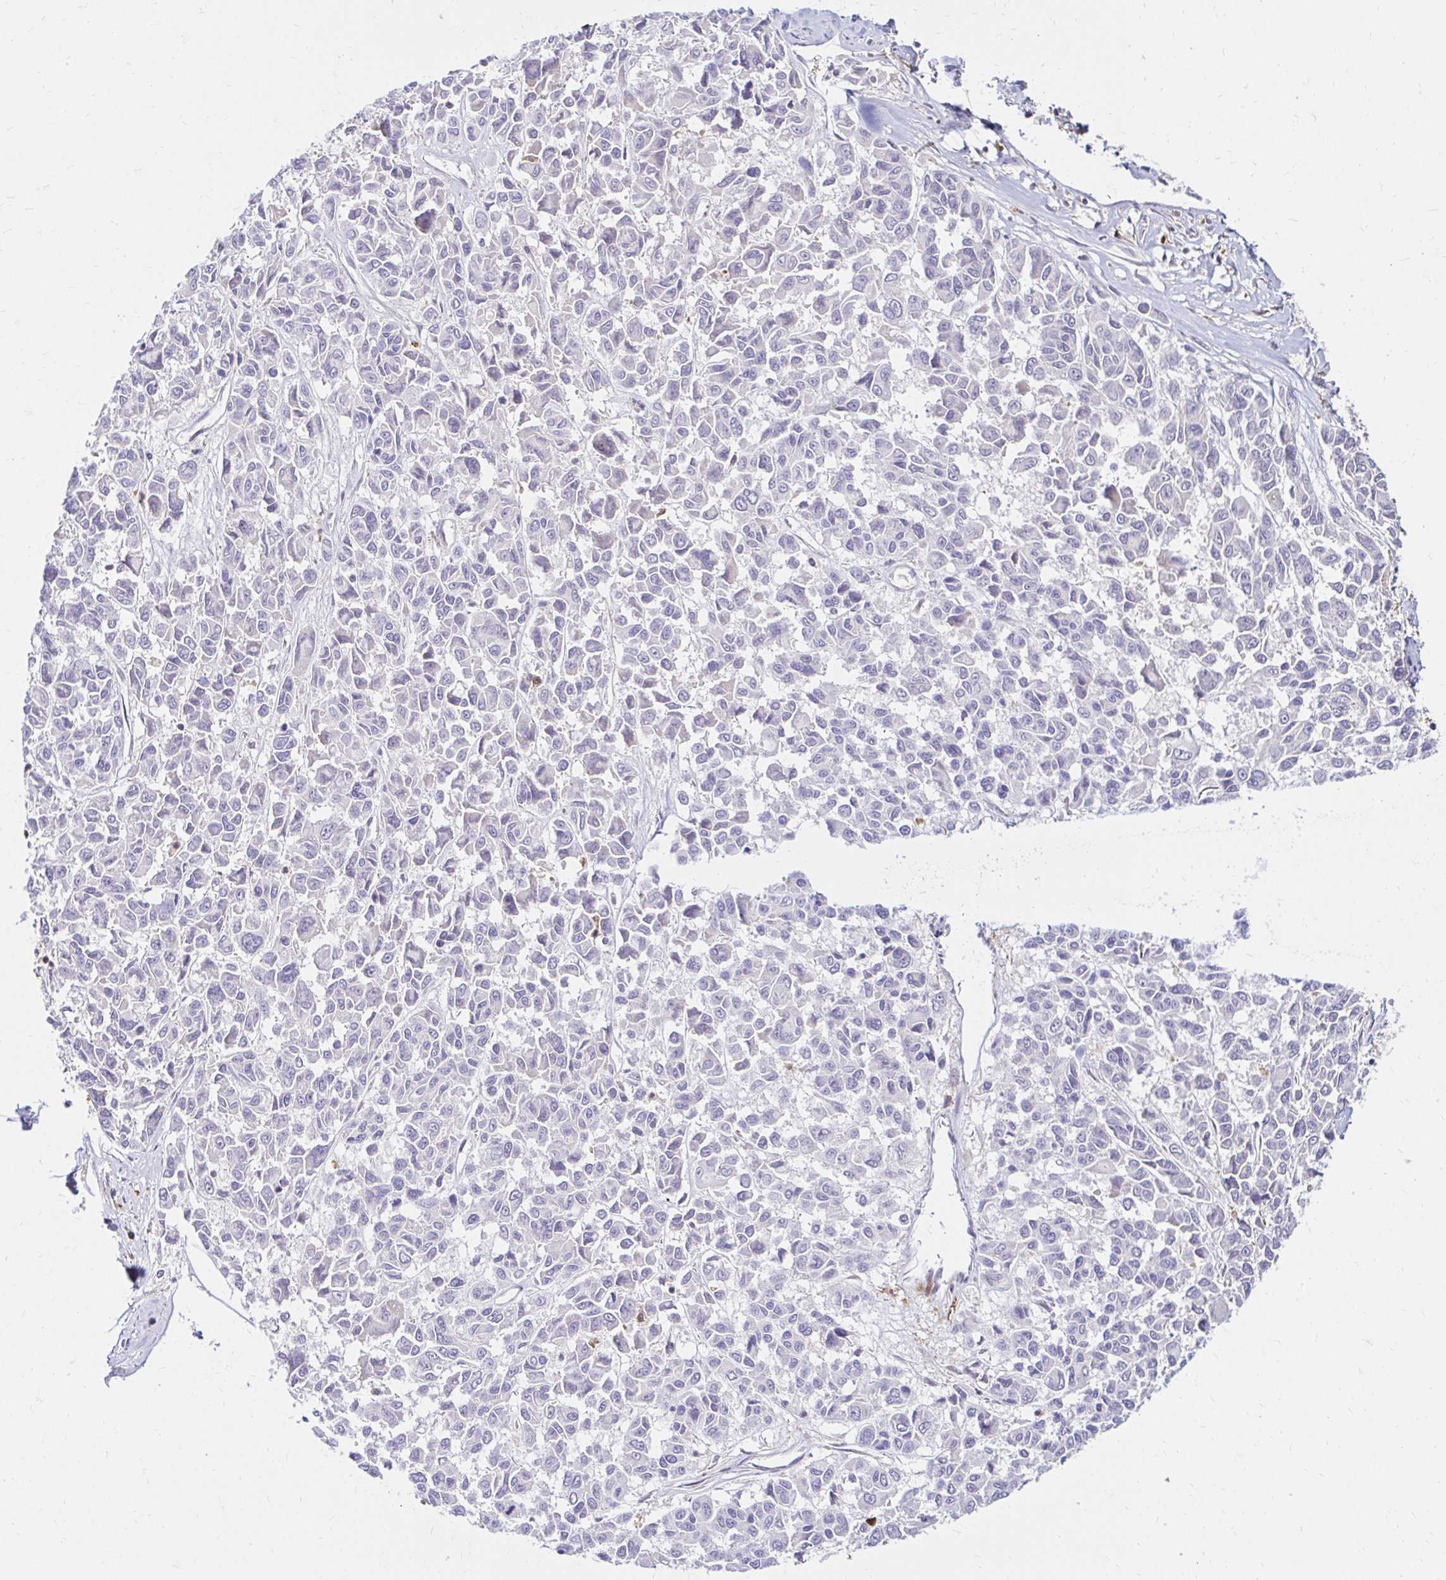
{"staining": {"intensity": "negative", "quantity": "none", "location": "none"}, "tissue": "melanoma", "cell_type": "Tumor cells", "image_type": "cancer", "snomed": [{"axis": "morphology", "description": "Malignant melanoma, NOS"}, {"axis": "topography", "description": "Skin"}], "caption": "The image exhibits no staining of tumor cells in malignant melanoma. (DAB (3,3'-diaminobenzidine) immunohistochemistry (IHC), high magnification).", "gene": "PYCARD", "patient": {"sex": "female", "age": 66}}